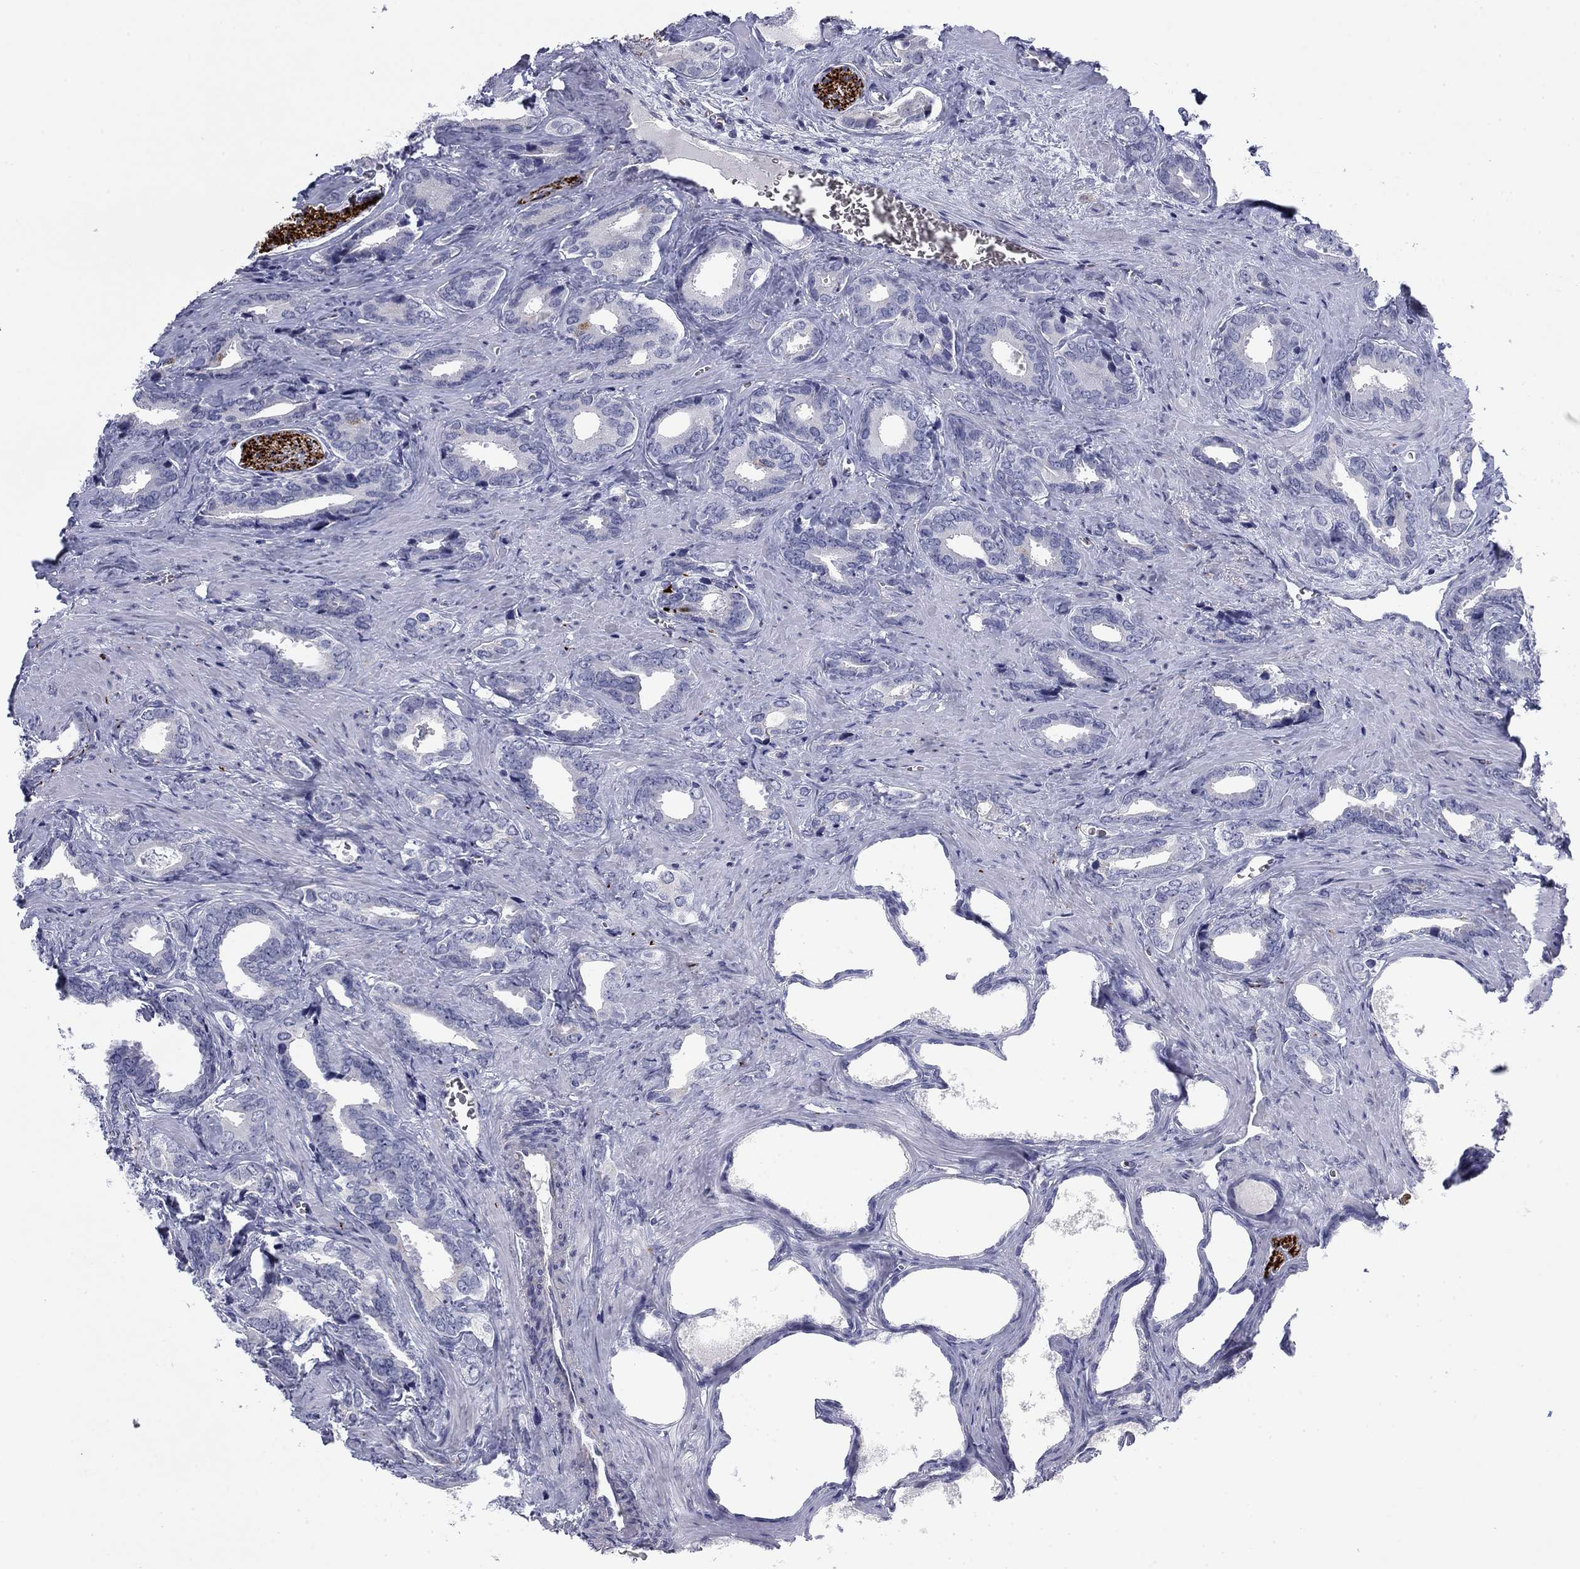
{"staining": {"intensity": "negative", "quantity": "none", "location": "none"}, "tissue": "prostate cancer", "cell_type": "Tumor cells", "image_type": "cancer", "snomed": [{"axis": "morphology", "description": "Adenocarcinoma, NOS"}, {"axis": "topography", "description": "Prostate"}], "caption": "Prostate adenocarcinoma stained for a protein using immunohistochemistry (IHC) exhibits no positivity tumor cells.", "gene": "PRPH", "patient": {"sex": "male", "age": 66}}